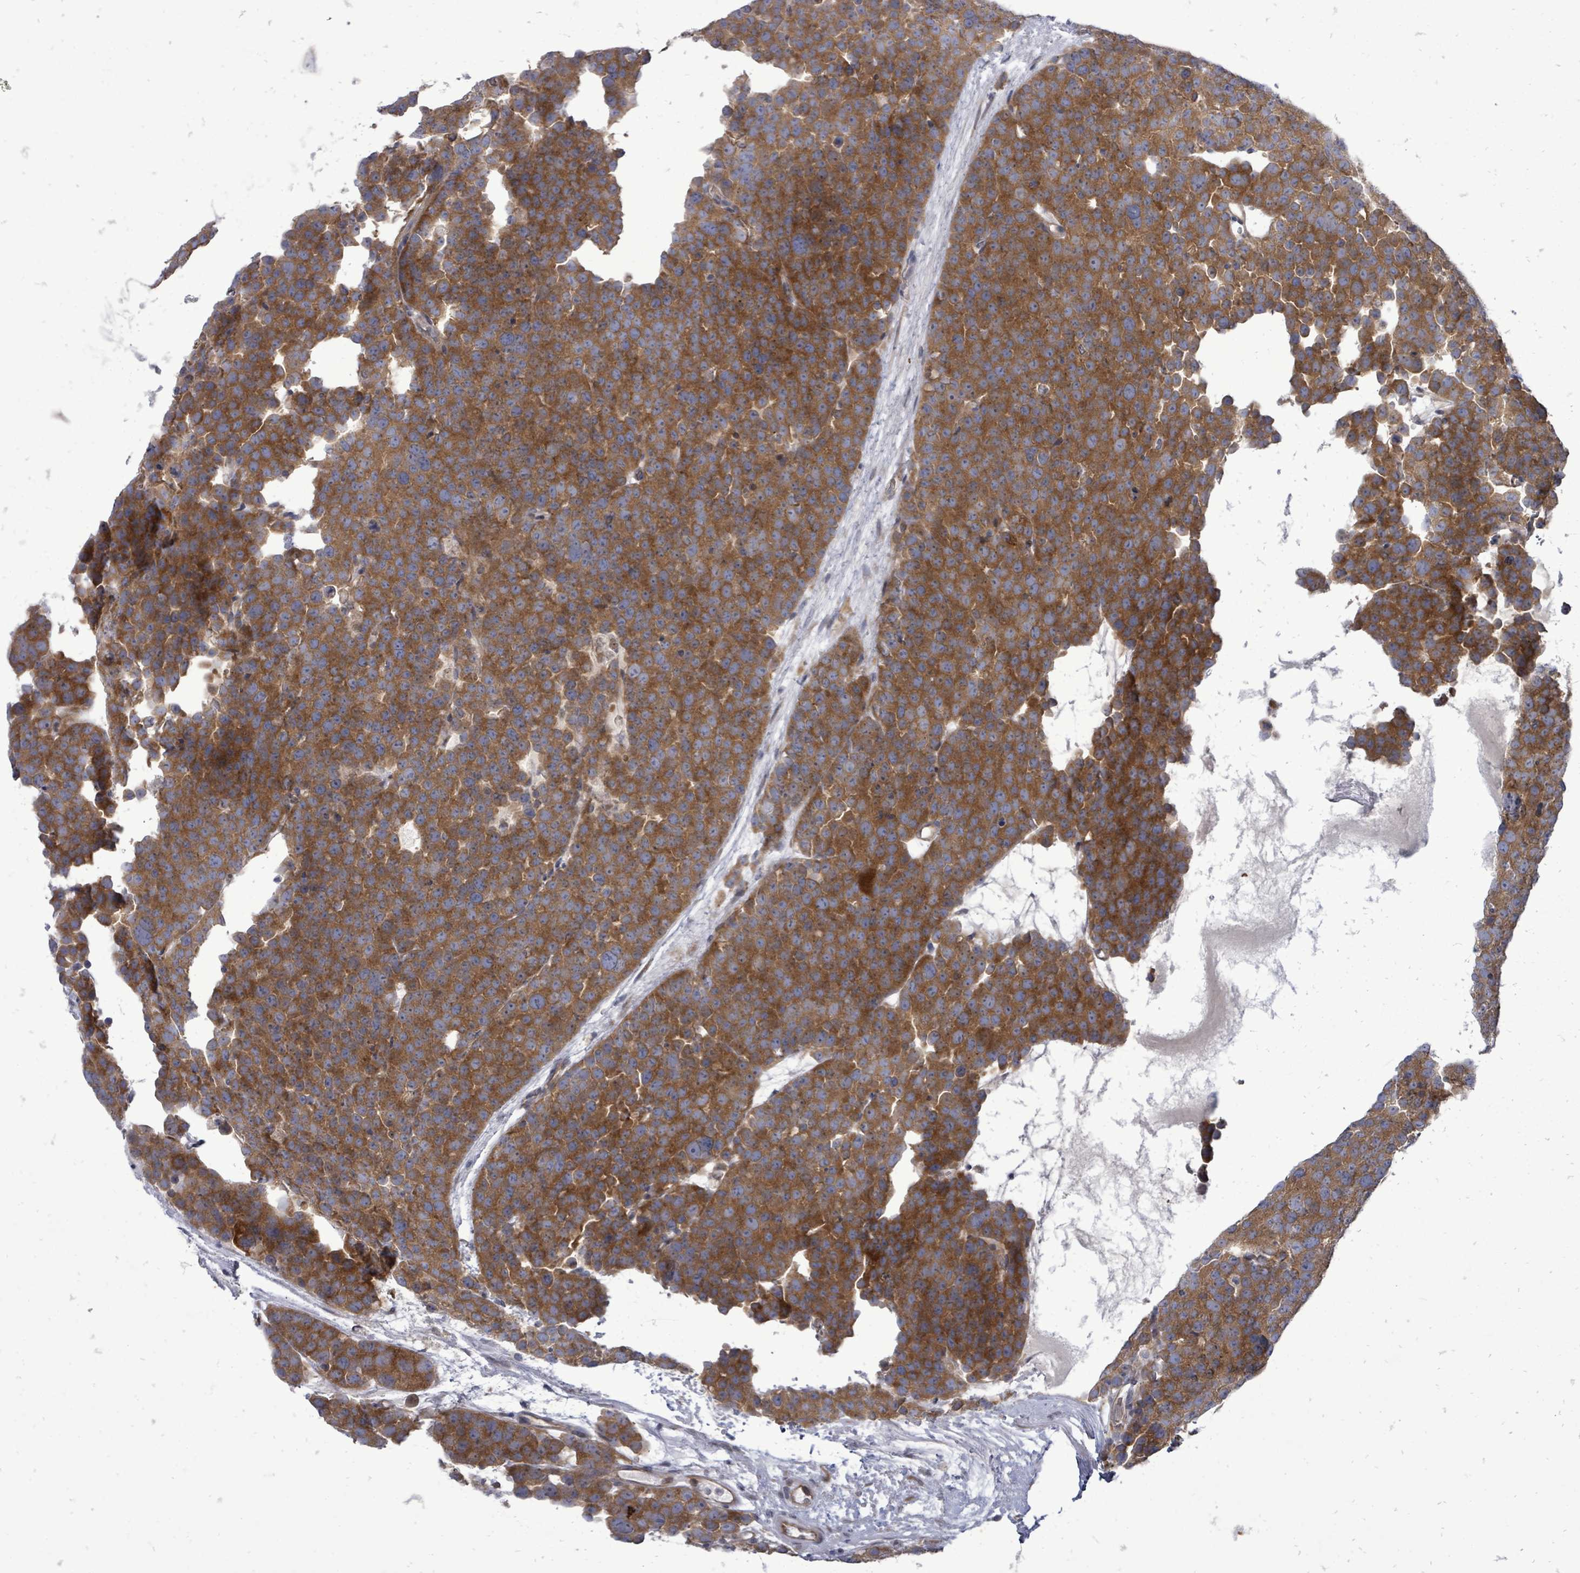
{"staining": {"intensity": "strong", "quantity": ">75%", "location": "cytoplasmic/membranous"}, "tissue": "testis cancer", "cell_type": "Tumor cells", "image_type": "cancer", "snomed": [{"axis": "morphology", "description": "Seminoma, NOS"}, {"axis": "topography", "description": "Testis"}], "caption": "Immunohistochemical staining of testis cancer (seminoma) shows high levels of strong cytoplasmic/membranous staining in about >75% of tumor cells.", "gene": "RALGAPB", "patient": {"sex": "male", "age": 71}}